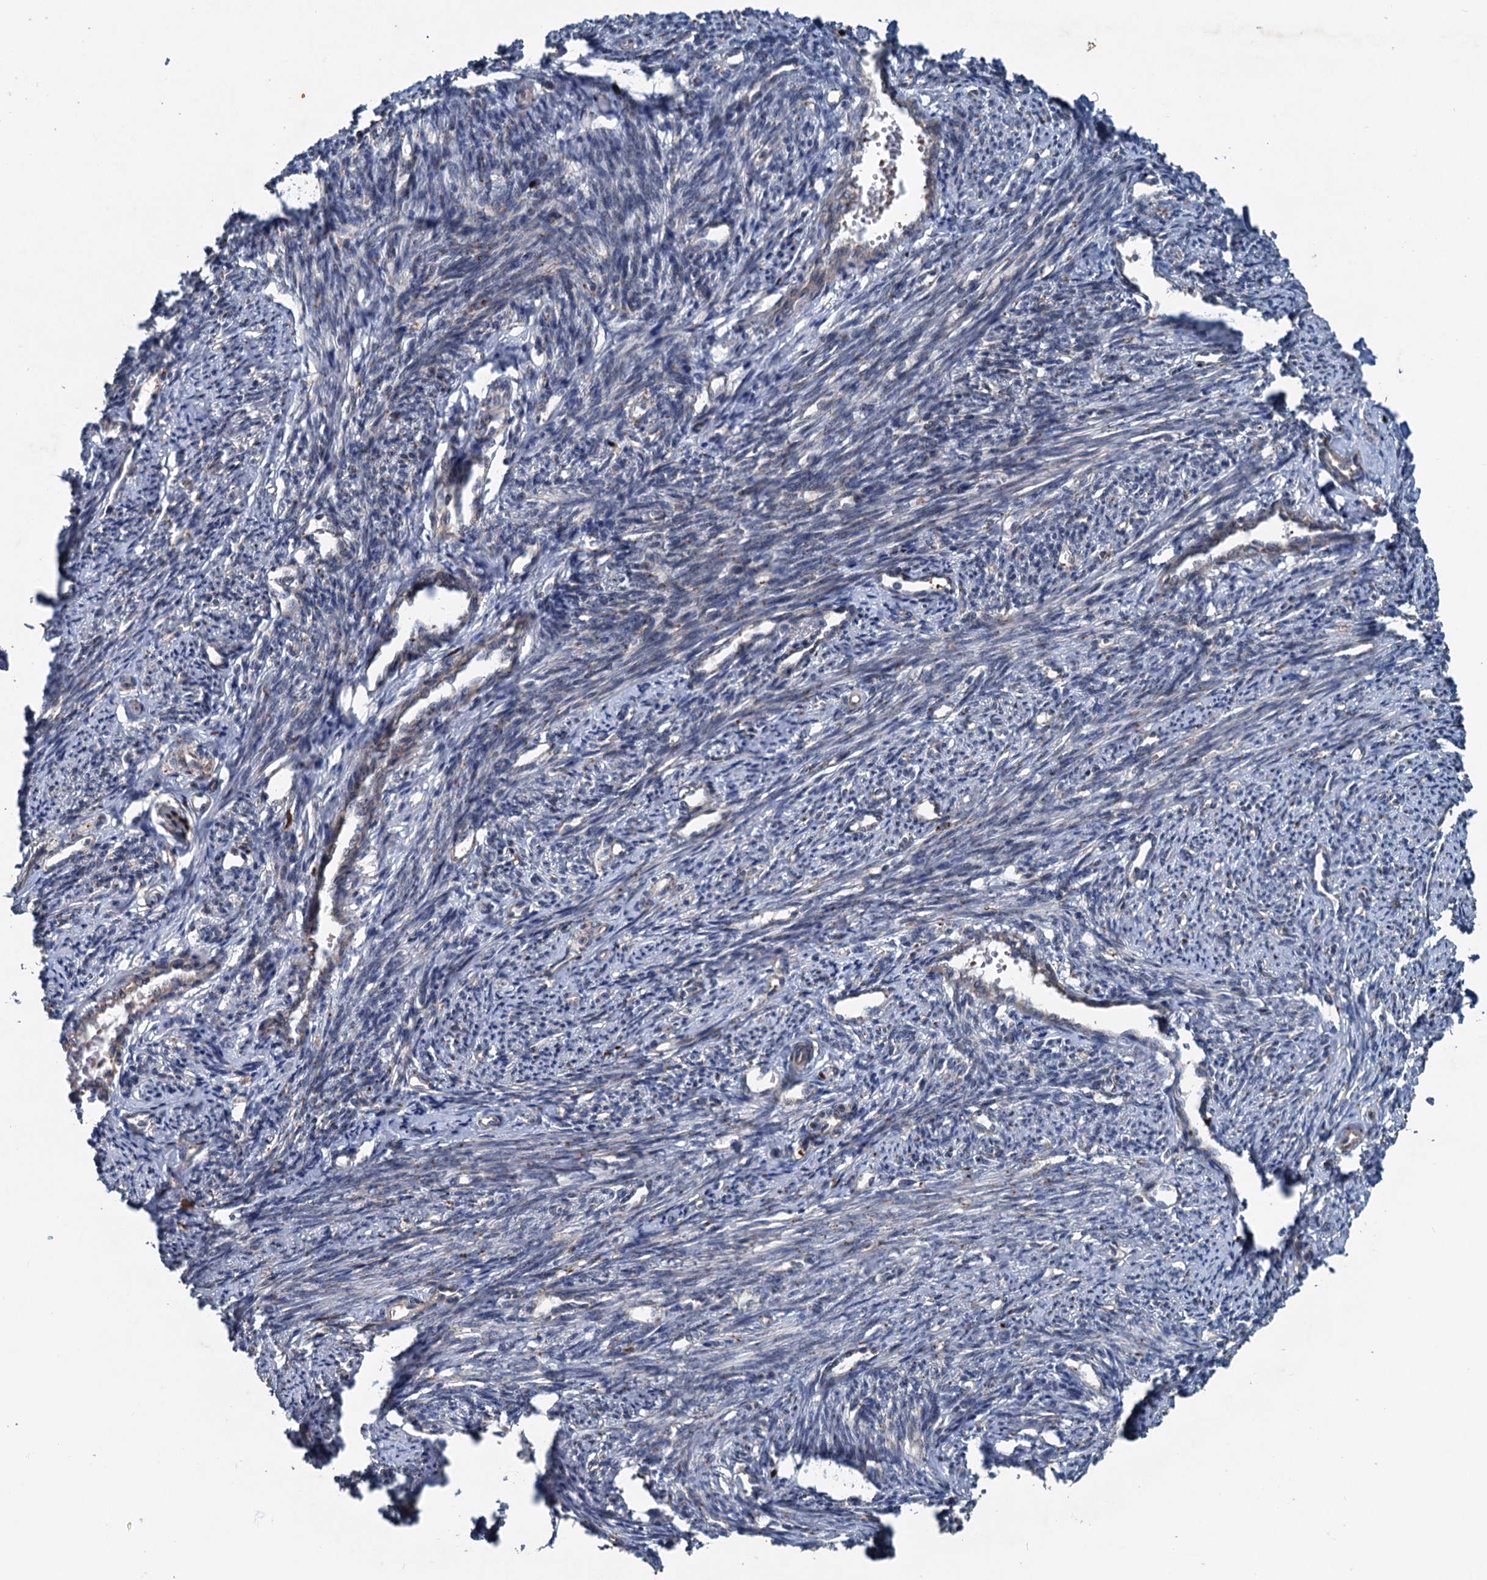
{"staining": {"intensity": "moderate", "quantity": "25%-75%", "location": "cytoplasmic/membranous"}, "tissue": "smooth muscle", "cell_type": "Smooth muscle cells", "image_type": "normal", "snomed": [{"axis": "morphology", "description": "Normal tissue, NOS"}, {"axis": "topography", "description": "Smooth muscle"}, {"axis": "topography", "description": "Uterus"}], "caption": "Immunohistochemistry micrograph of unremarkable smooth muscle stained for a protein (brown), which displays medium levels of moderate cytoplasmic/membranous expression in approximately 25%-75% of smooth muscle cells.", "gene": "N4BP2L2", "patient": {"sex": "female", "age": 59}}